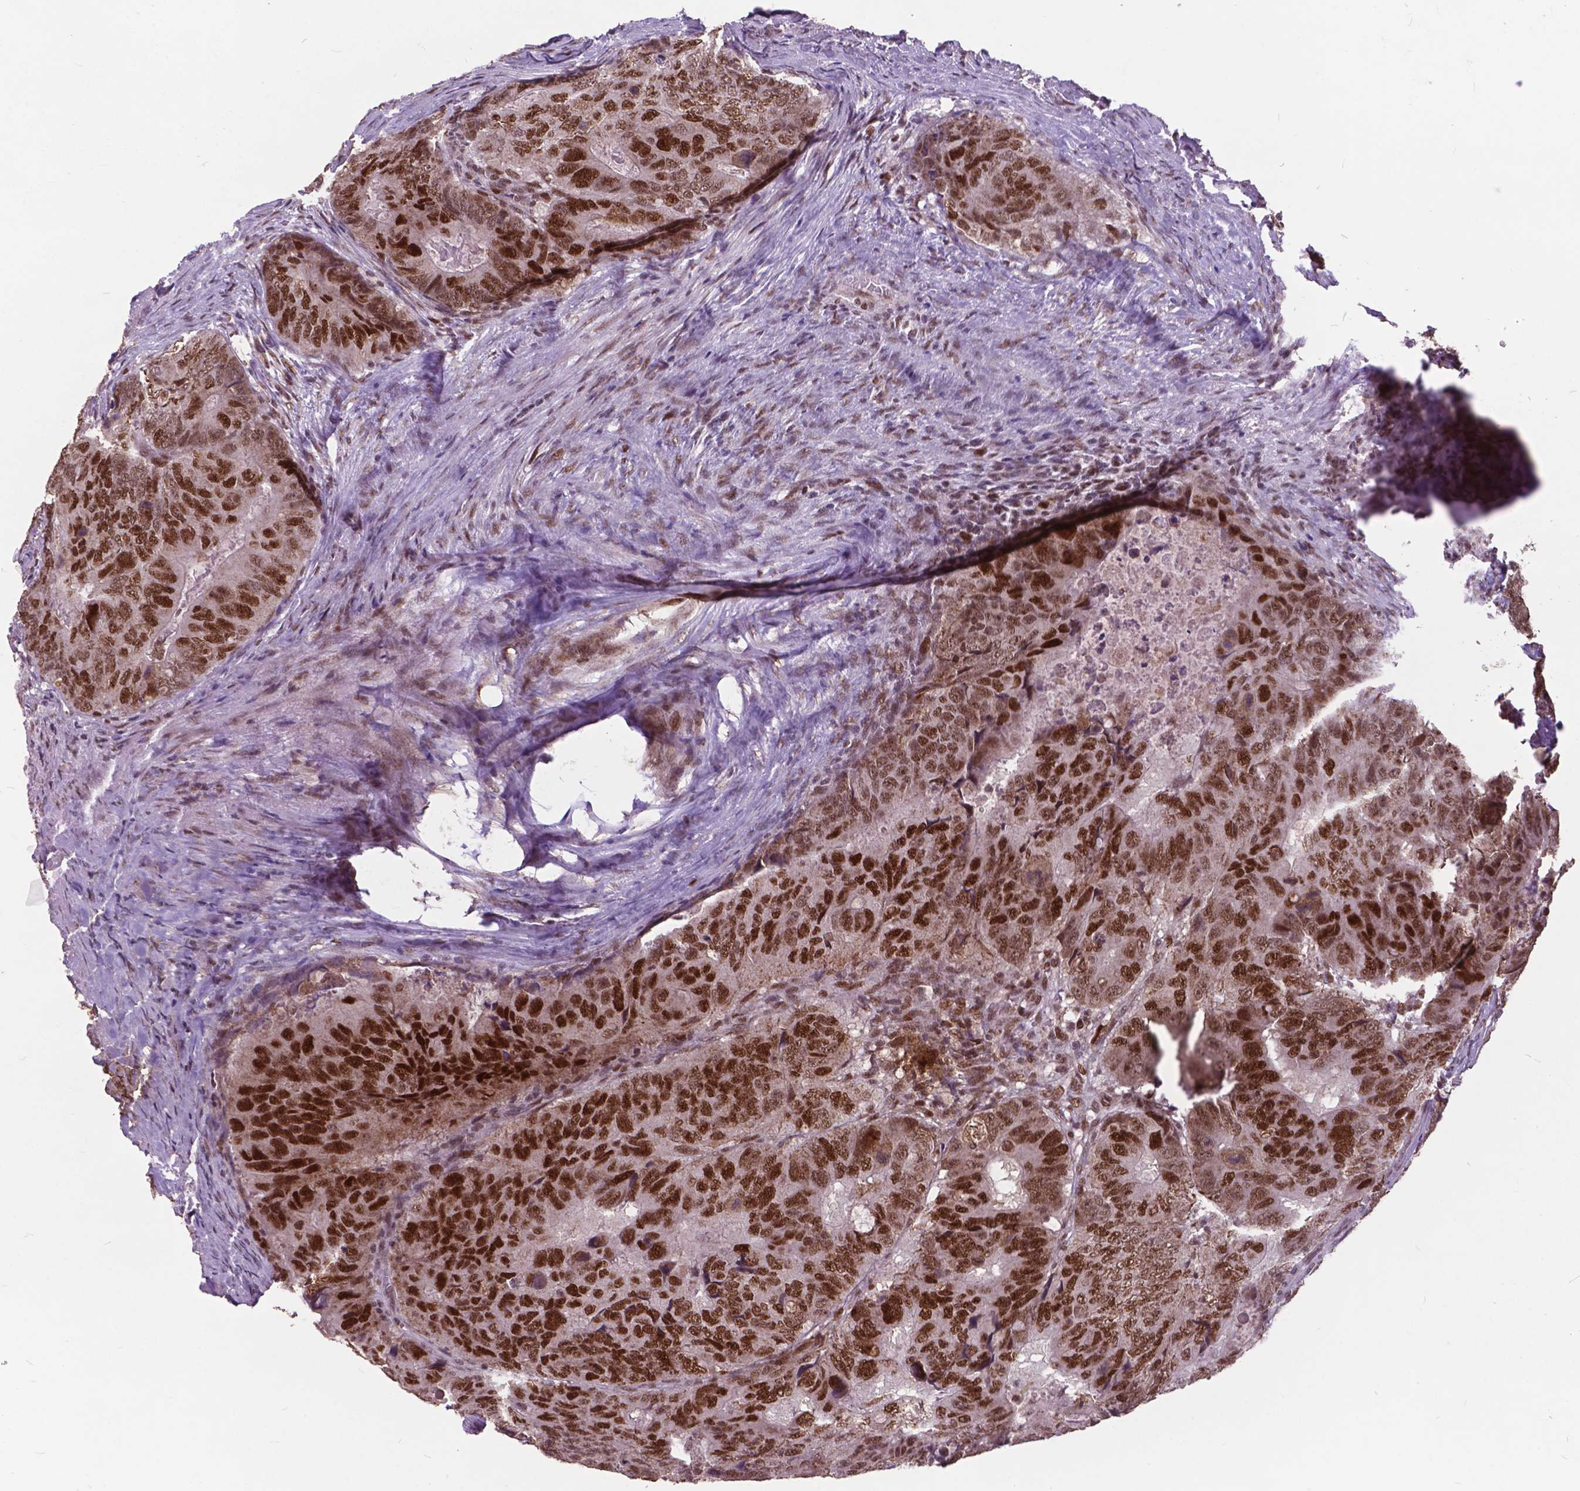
{"staining": {"intensity": "strong", "quantity": ">75%", "location": "nuclear"}, "tissue": "colorectal cancer", "cell_type": "Tumor cells", "image_type": "cancer", "snomed": [{"axis": "morphology", "description": "Adenocarcinoma, NOS"}, {"axis": "topography", "description": "Colon"}], "caption": "A micrograph of colorectal adenocarcinoma stained for a protein displays strong nuclear brown staining in tumor cells. The protein of interest is stained brown, and the nuclei are stained in blue (DAB IHC with brightfield microscopy, high magnification).", "gene": "MSH2", "patient": {"sex": "male", "age": 79}}